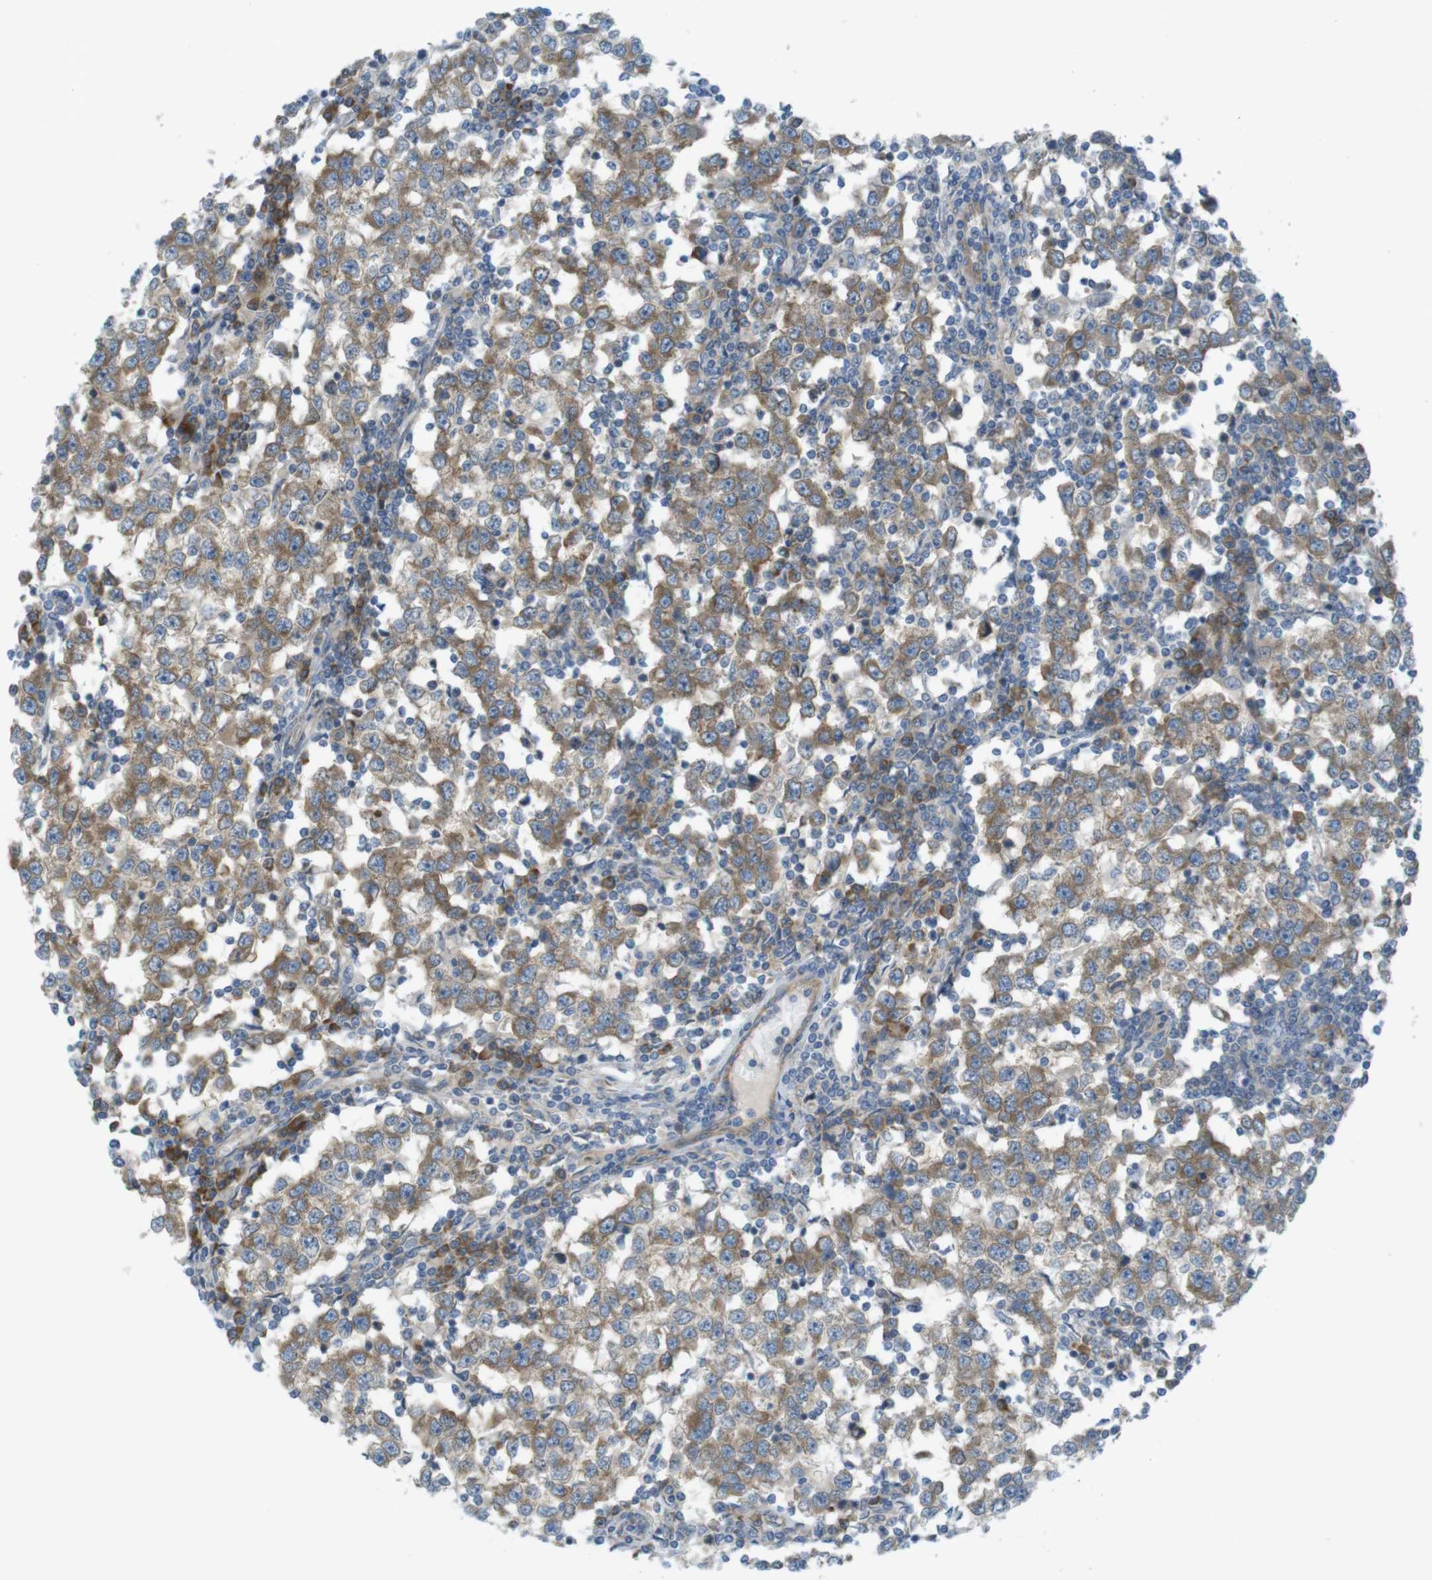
{"staining": {"intensity": "moderate", "quantity": ">75%", "location": "cytoplasmic/membranous"}, "tissue": "testis cancer", "cell_type": "Tumor cells", "image_type": "cancer", "snomed": [{"axis": "morphology", "description": "Seminoma, NOS"}, {"axis": "topography", "description": "Testis"}], "caption": "Immunohistochemistry staining of testis cancer, which shows medium levels of moderate cytoplasmic/membranous positivity in about >75% of tumor cells indicating moderate cytoplasmic/membranous protein positivity. The staining was performed using DAB (3,3'-diaminobenzidine) (brown) for protein detection and nuclei were counterstained in hematoxylin (blue).", "gene": "GJC3", "patient": {"sex": "male", "age": 65}}